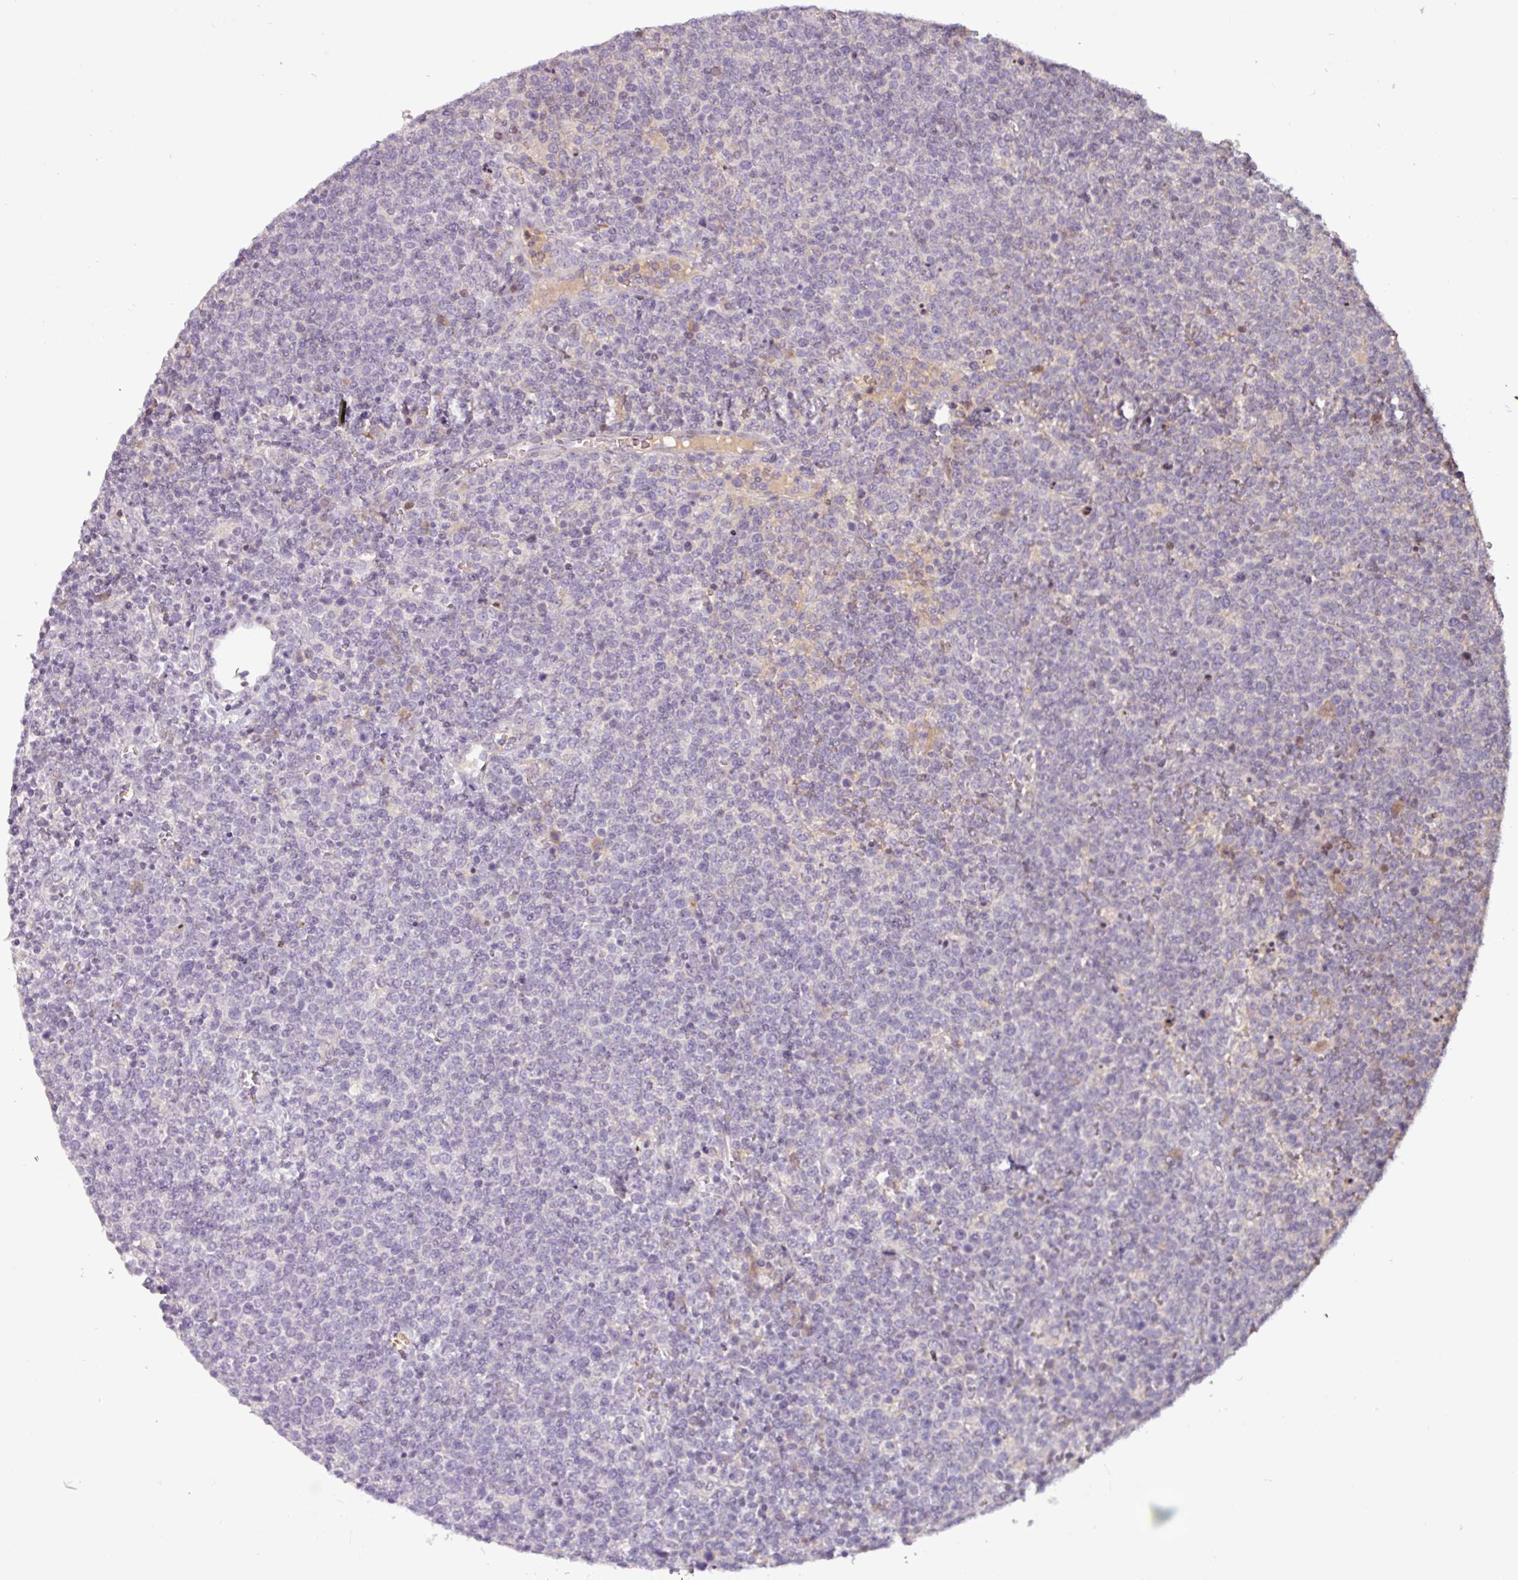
{"staining": {"intensity": "negative", "quantity": "none", "location": "none"}, "tissue": "lymphoma", "cell_type": "Tumor cells", "image_type": "cancer", "snomed": [{"axis": "morphology", "description": "Malignant lymphoma, non-Hodgkin's type, High grade"}, {"axis": "topography", "description": "Lymph node"}], "caption": "Image shows no significant protein staining in tumor cells of lymphoma.", "gene": "SLC5A10", "patient": {"sex": "male", "age": 61}}